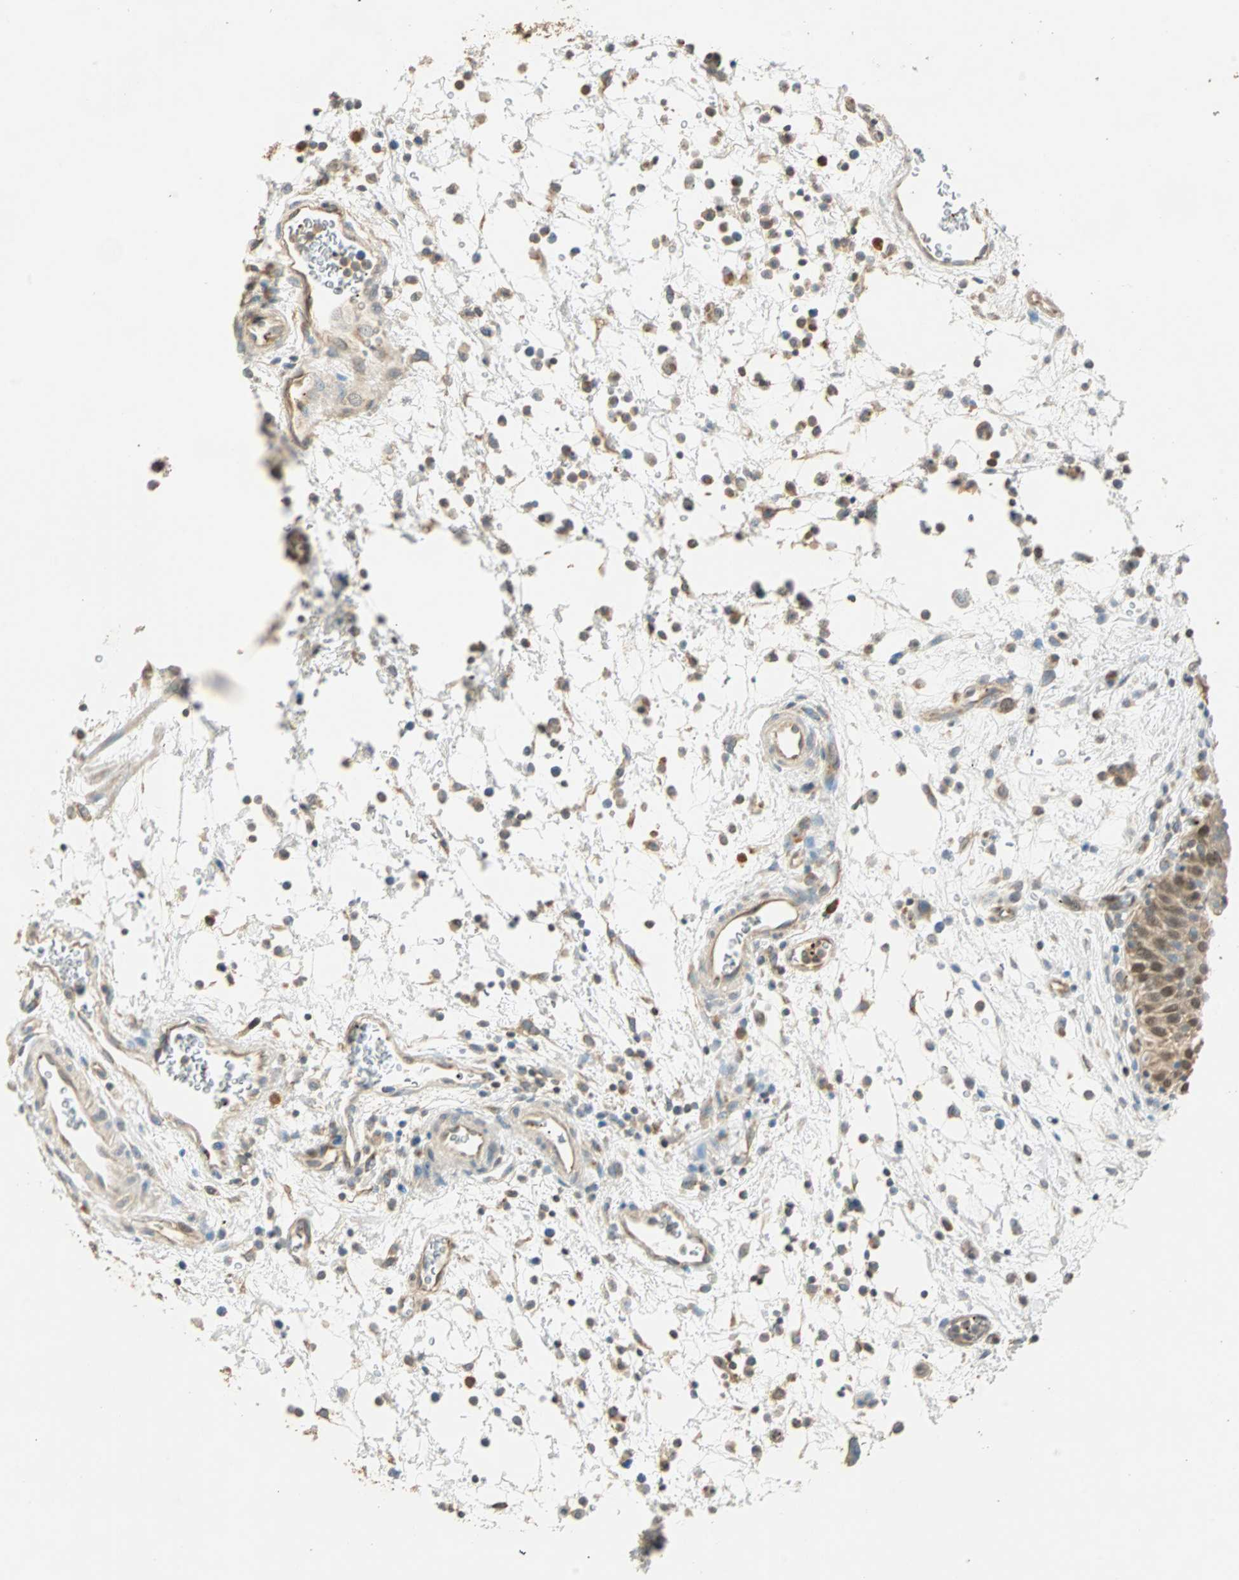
{"staining": {"intensity": "weak", "quantity": ">75%", "location": "cytoplasmic/membranous"}, "tissue": "urinary bladder", "cell_type": "Urothelial cells", "image_type": "normal", "snomed": [{"axis": "morphology", "description": "Normal tissue, NOS"}, {"axis": "morphology", "description": "Dysplasia, NOS"}, {"axis": "topography", "description": "Urinary bladder"}], "caption": "Urothelial cells exhibit low levels of weak cytoplasmic/membranous expression in about >75% of cells in benign urinary bladder. (brown staining indicates protein expression, while blue staining denotes nuclei).", "gene": "RAD18", "patient": {"sex": "male", "age": 35}}